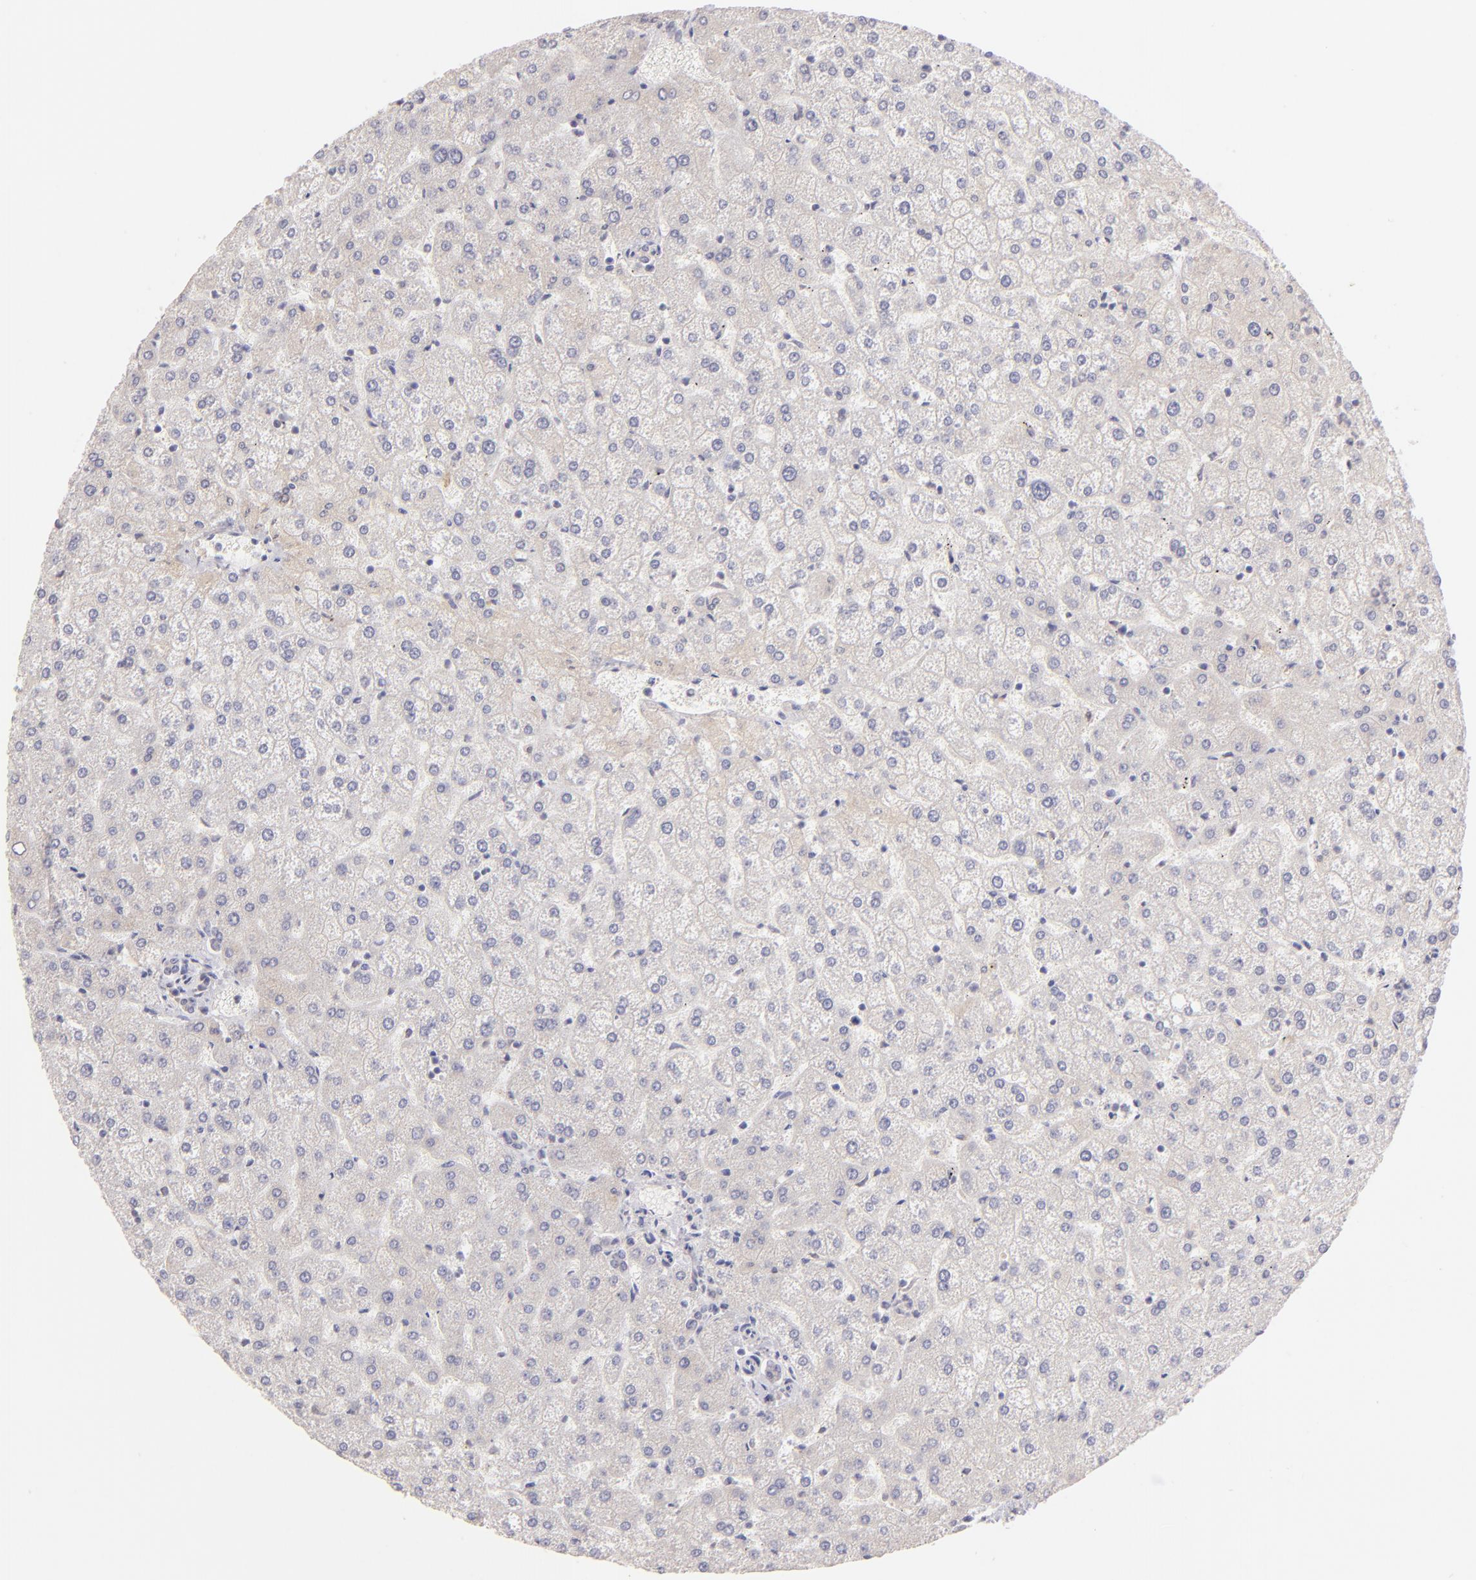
{"staining": {"intensity": "negative", "quantity": "none", "location": "none"}, "tissue": "liver", "cell_type": "Cholangiocytes", "image_type": "normal", "snomed": [{"axis": "morphology", "description": "Normal tissue, NOS"}, {"axis": "topography", "description": "Liver"}], "caption": "This is a micrograph of immunohistochemistry (IHC) staining of normal liver, which shows no positivity in cholangiocytes. (DAB (3,3'-diaminobenzidine) immunohistochemistry with hematoxylin counter stain).", "gene": "MAGEA1", "patient": {"sex": "female", "age": 32}}